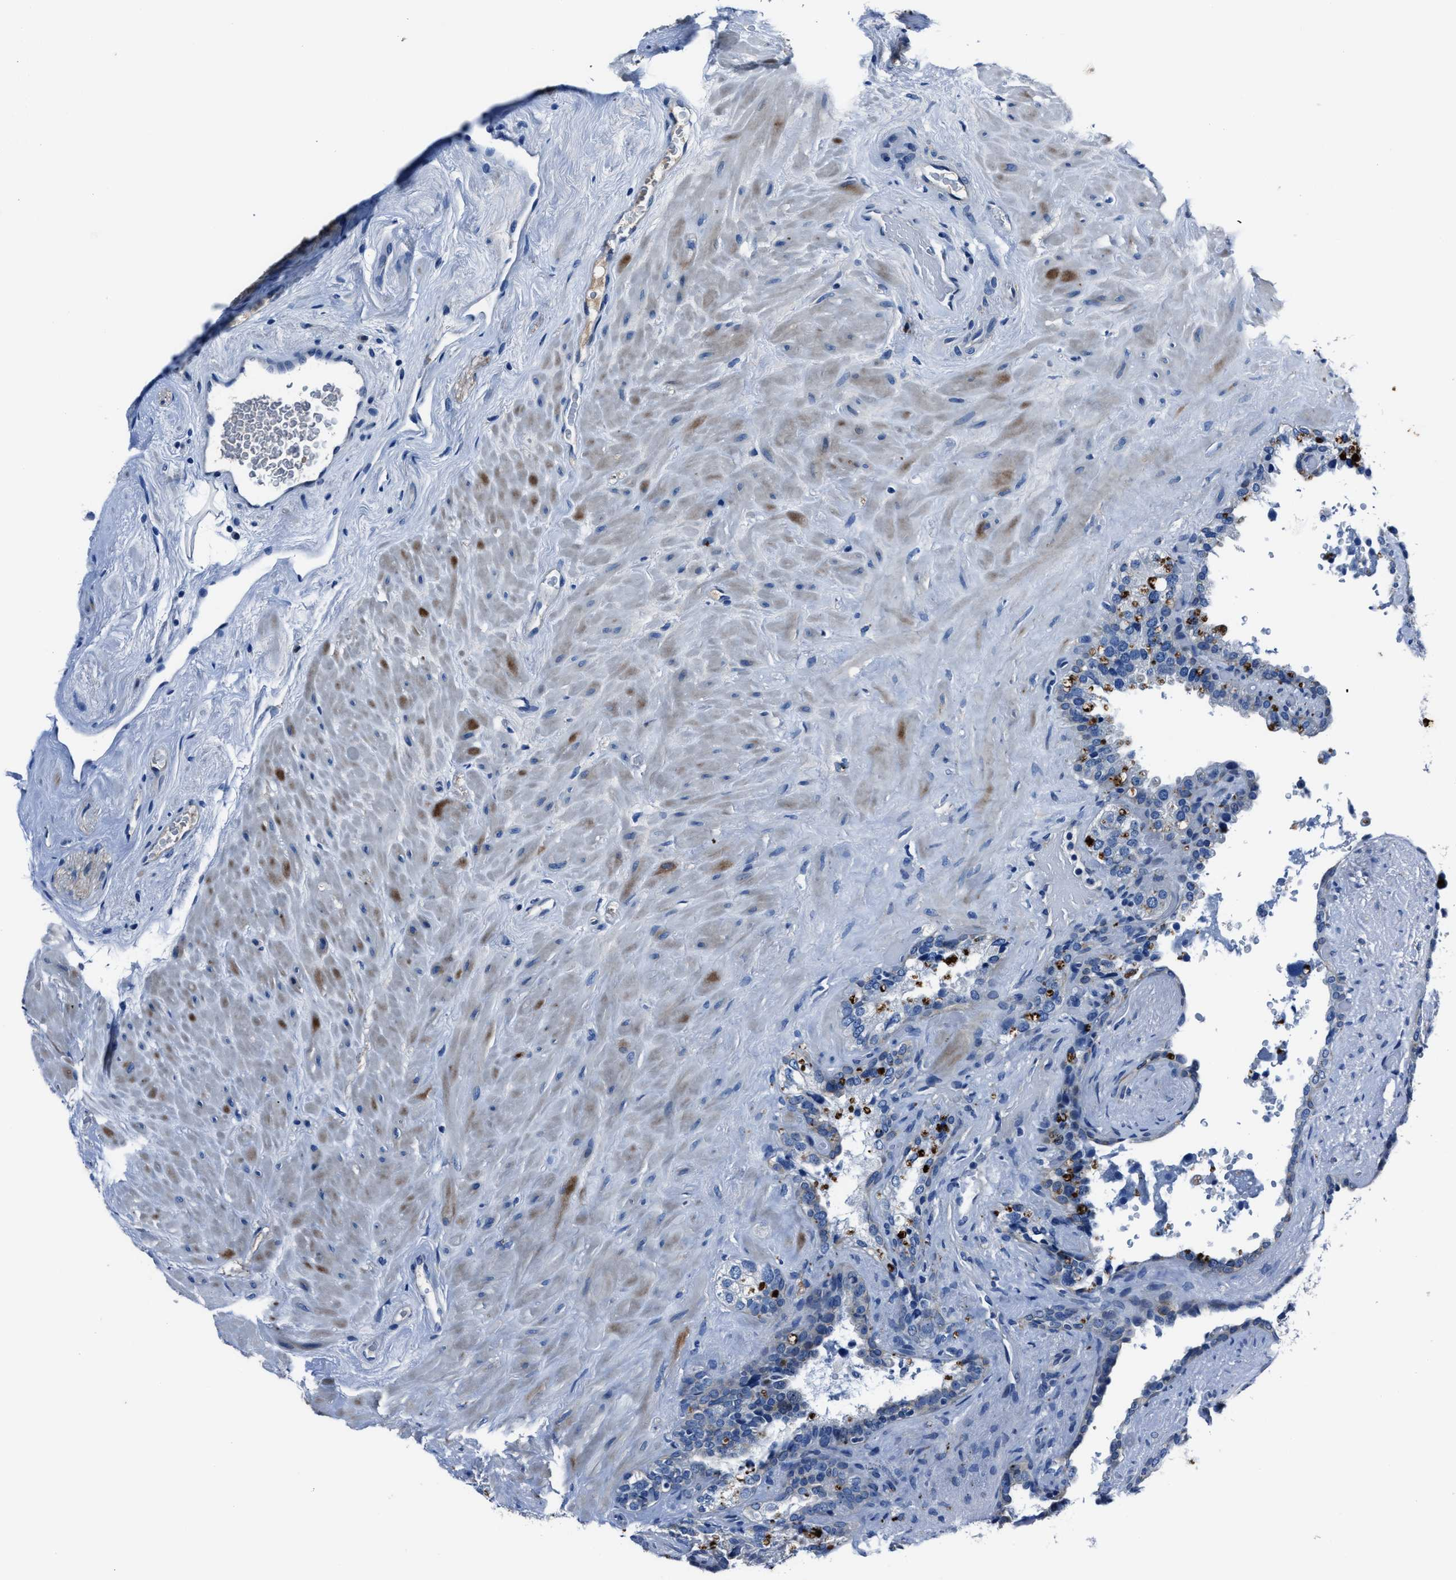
{"staining": {"intensity": "moderate", "quantity": "<25%", "location": "cytoplasmic/membranous"}, "tissue": "seminal vesicle", "cell_type": "Glandular cells", "image_type": "normal", "snomed": [{"axis": "morphology", "description": "Normal tissue, NOS"}, {"axis": "topography", "description": "Seminal veicle"}], "caption": "An image of seminal vesicle stained for a protein demonstrates moderate cytoplasmic/membranous brown staining in glandular cells.", "gene": "NACAD", "patient": {"sex": "male", "age": 68}}